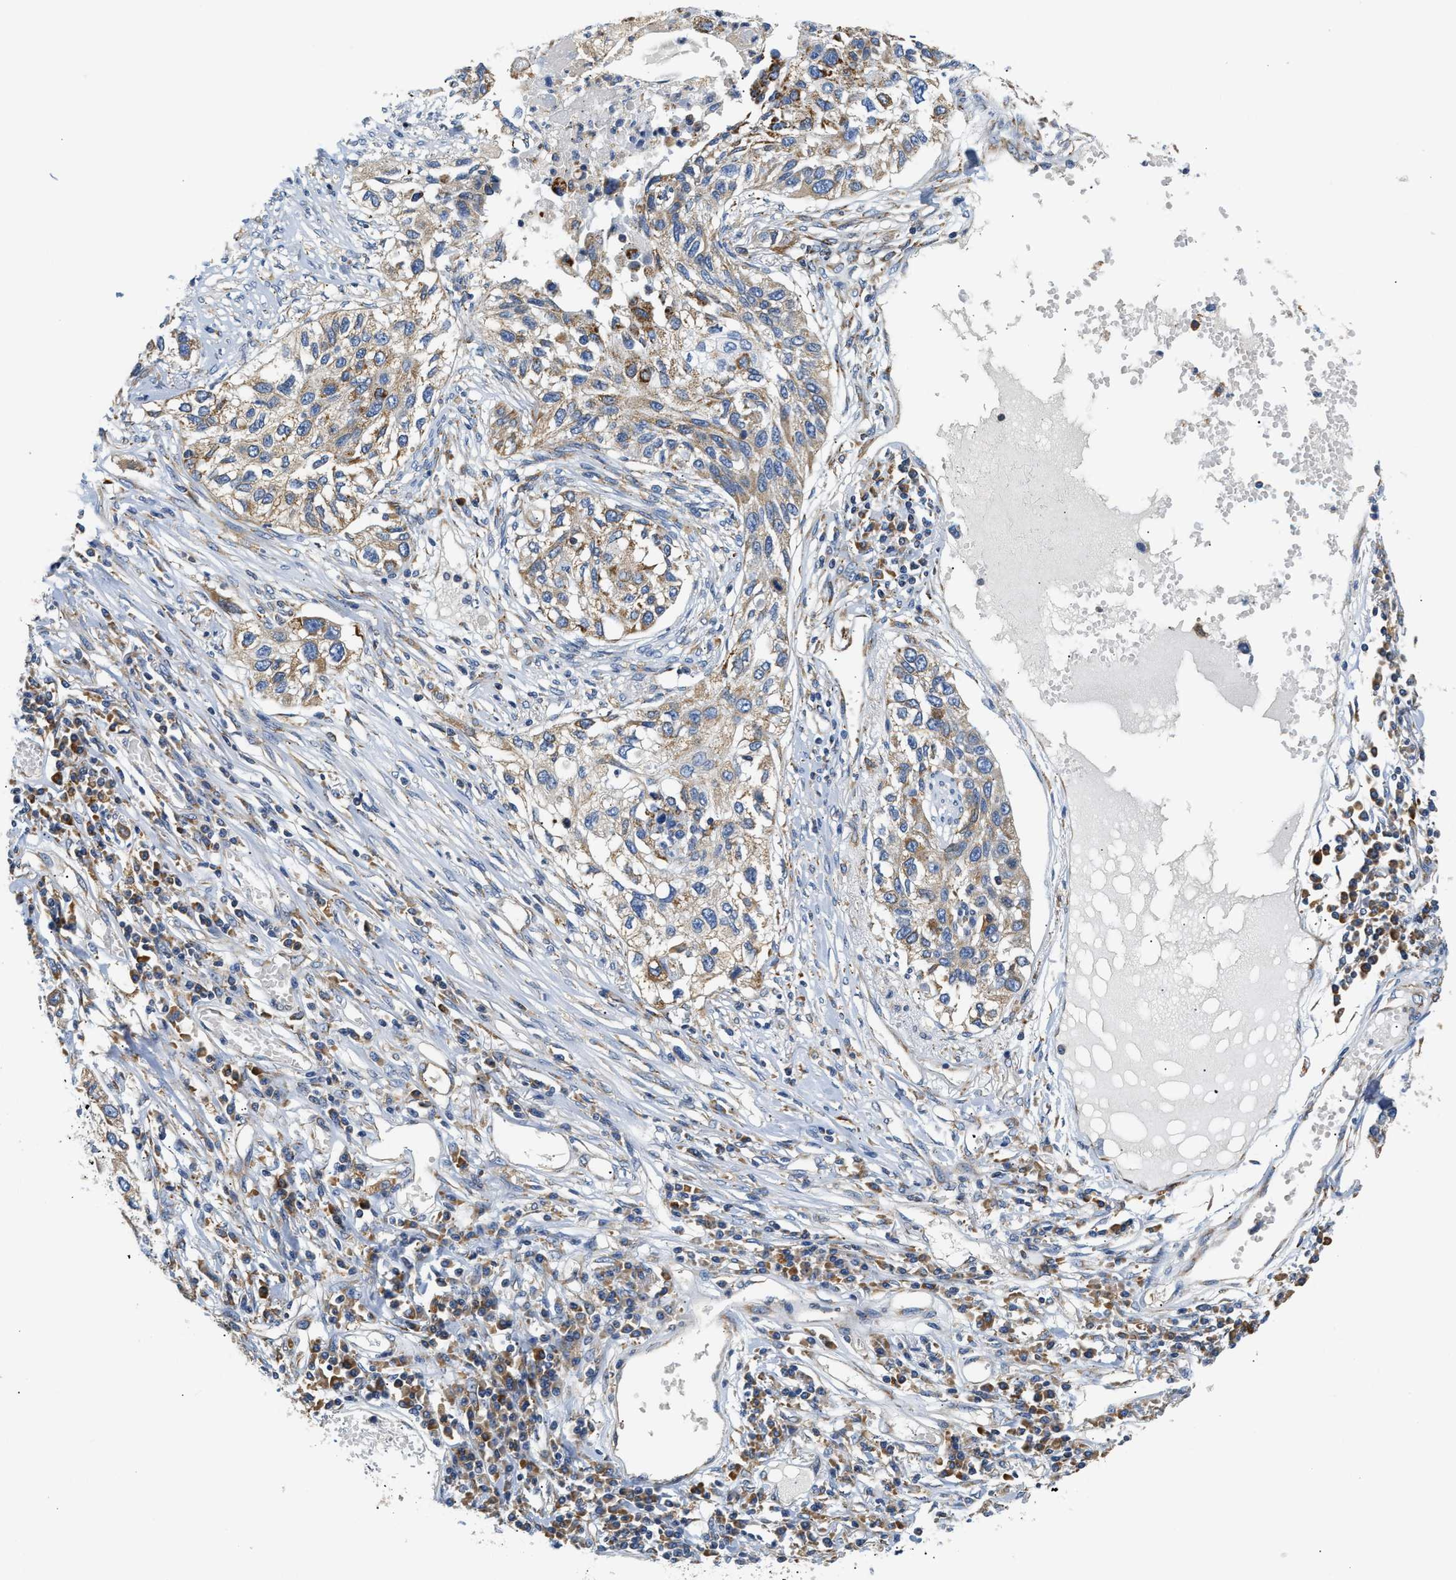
{"staining": {"intensity": "moderate", "quantity": "25%-75%", "location": "cytoplasmic/membranous"}, "tissue": "lung cancer", "cell_type": "Tumor cells", "image_type": "cancer", "snomed": [{"axis": "morphology", "description": "Squamous cell carcinoma, NOS"}, {"axis": "topography", "description": "Lung"}], "caption": "Immunohistochemistry (DAB (3,3'-diaminobenzidine)) staining of human squamous cell carcinoma (lung) exhibits moderate cytoplasmic/membranous protein staining in about 25%-75% of tumor cells. (DAB (3,3'-diaminobenzidine) IHC with brightfield microscopy, high magnification).", "gene": "HDHD3", "patient": {"sex": "male", "age": 71}}